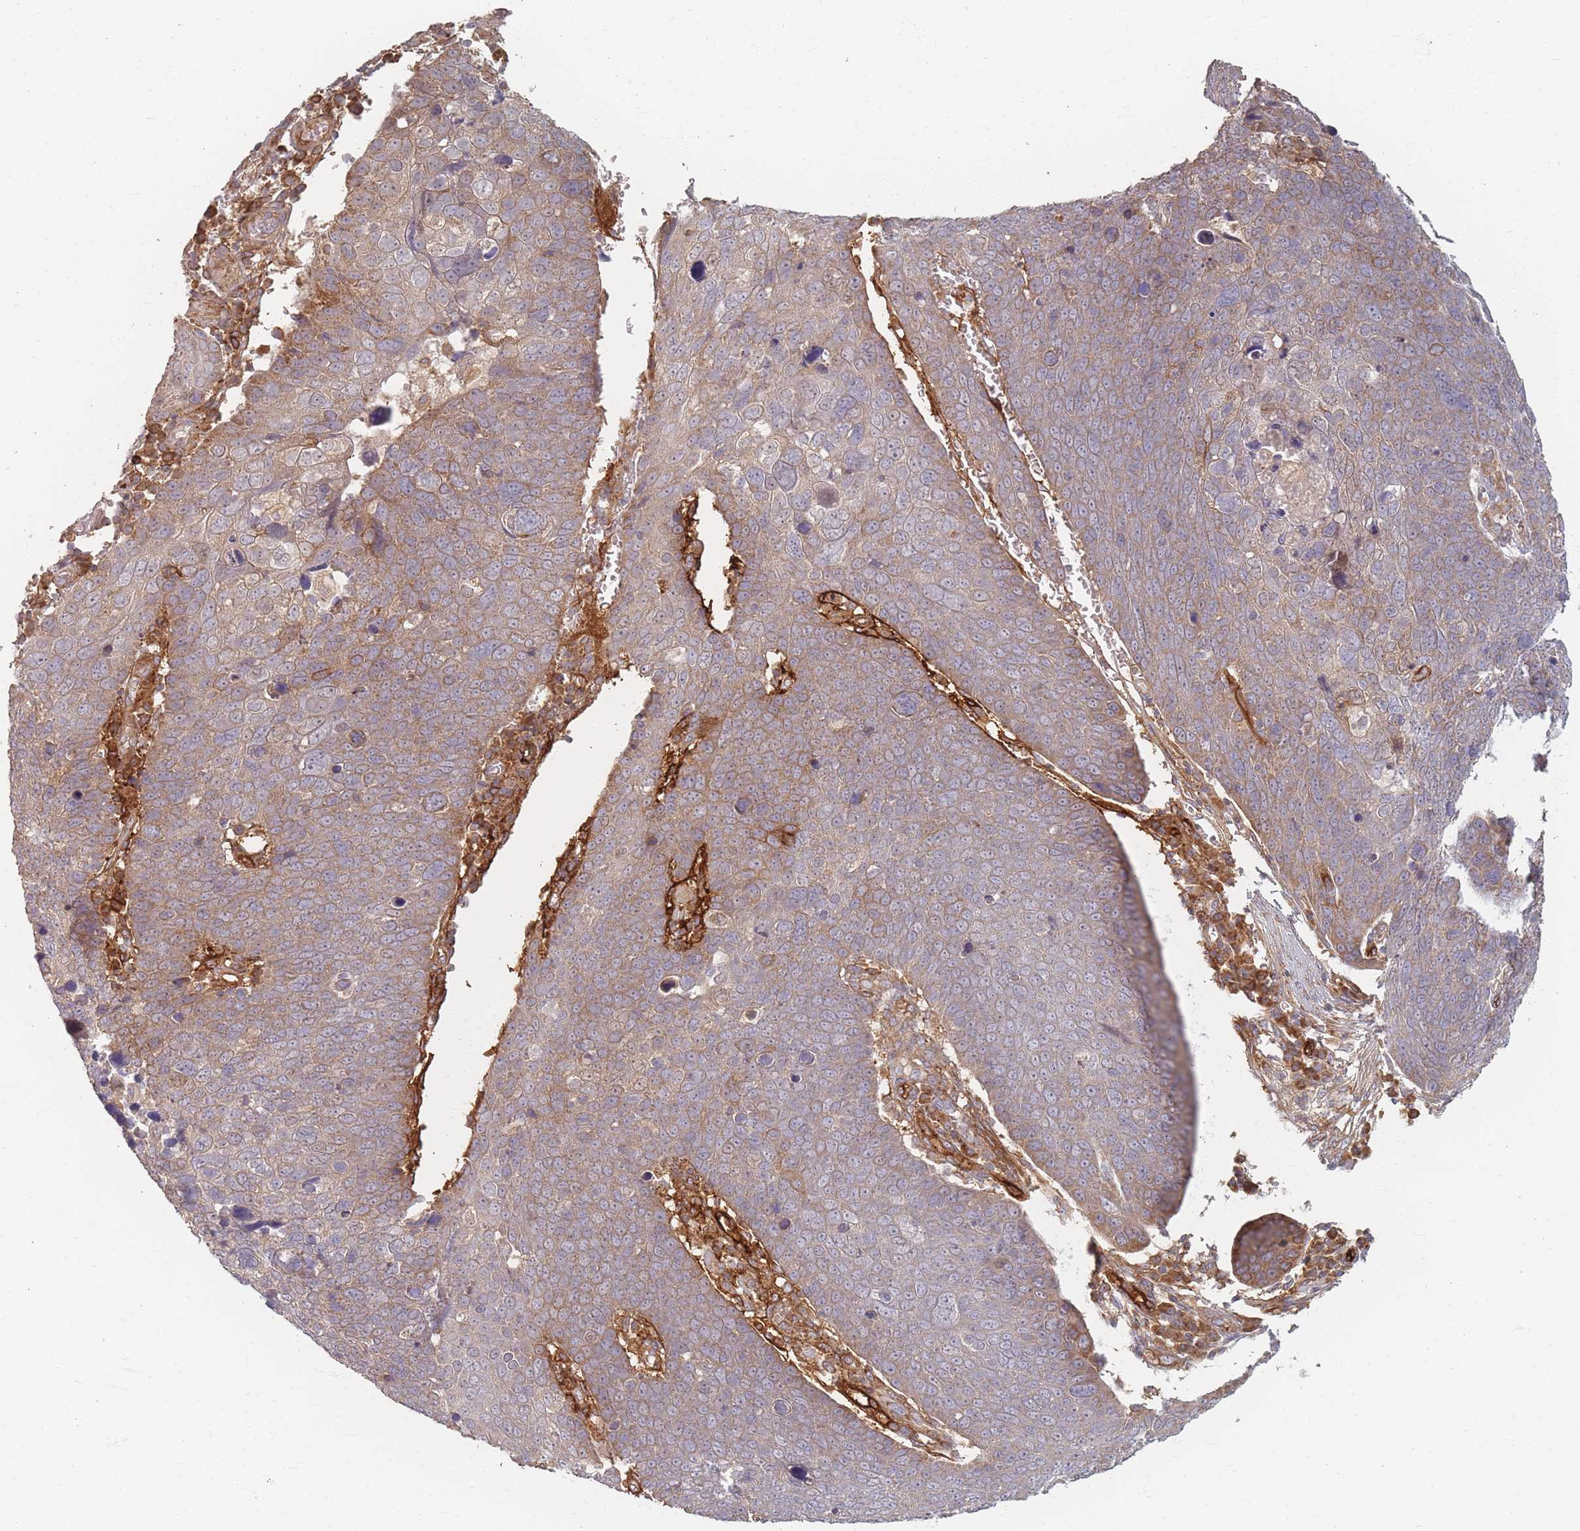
{"staining": {"intensity": "weak", "quantity": "<25%", "location": "cytoplasmic/membranous"}, "tissue": "skin cancer", "cell_type": "Tumor cells", "image_type": "cancer", "snomed": [{"axis": "morphology", "description": "Squamous cell carcinoma, NOS"}, {"axis": "topography", "description": "Skin"}], "caption": "Tumor cells are negative for brown protein staining in skin squamous cell carcinoma. (DAB (3,3'-diaminobenzidine) immunohistochemistry (IHC), high magnification).", "gene": "MRPS6", "patient": {"sex": "male", "age": 71}}